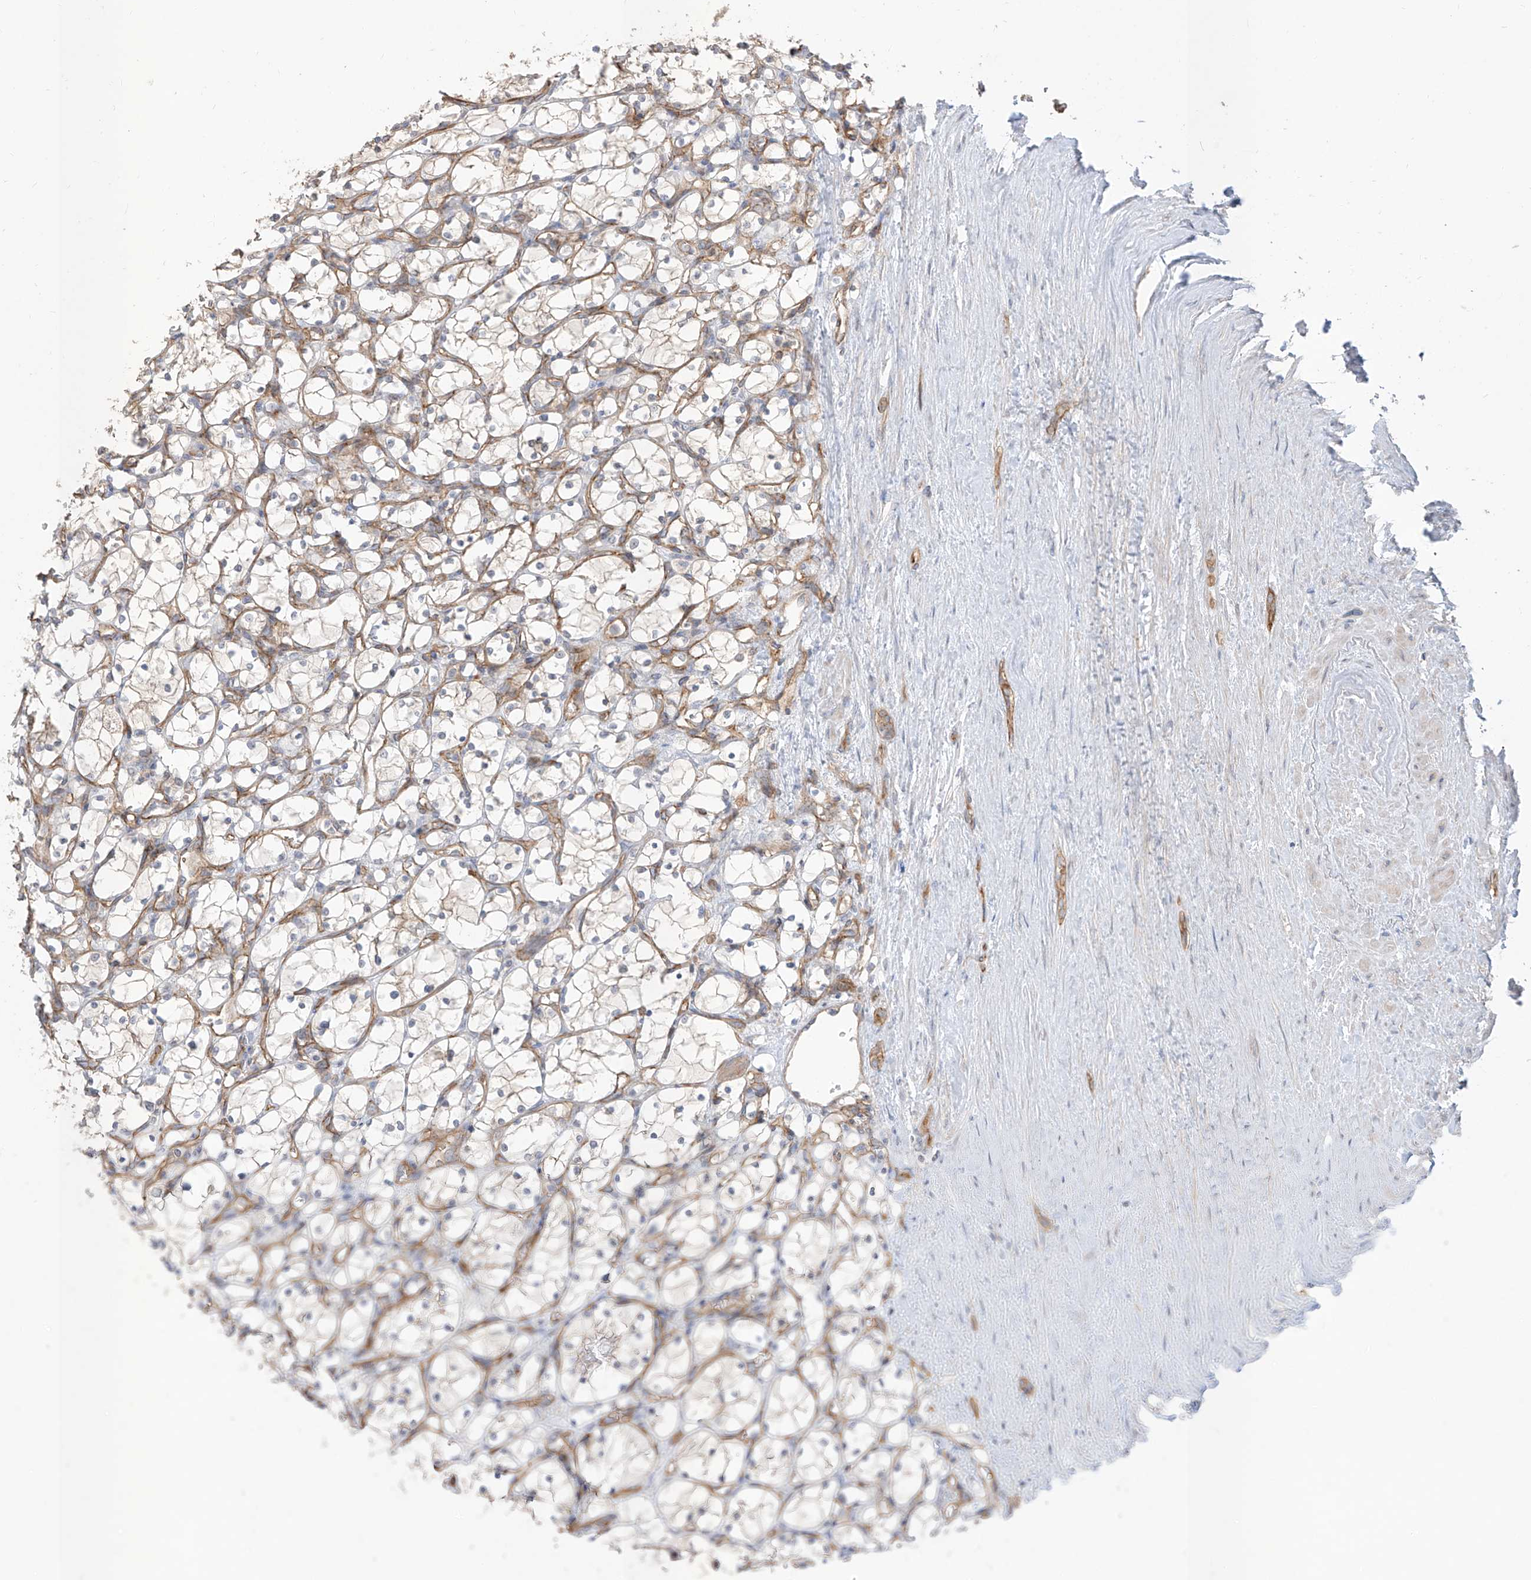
{"staining": {"intensity": "negative", "quantity": "none", "location": "none"}, "tissue": "renal cancer", "cell_type": "Tumor cells", "image_type": "cancer", "snomed": [{"axis": "morphology", "description": "Adenocarcinoma, NOS"}, {"axis": "topography", "description": "Kidney"}], "caption": "Adenocarcinoma (renal) was stained to show a protein in brown. There is no significant staining in tumor cells. (DAB immunohistochemistry with hematoxylin counter stain).", "gene": "EPHX4", "patient": {"sex": "female", "age": 69}}